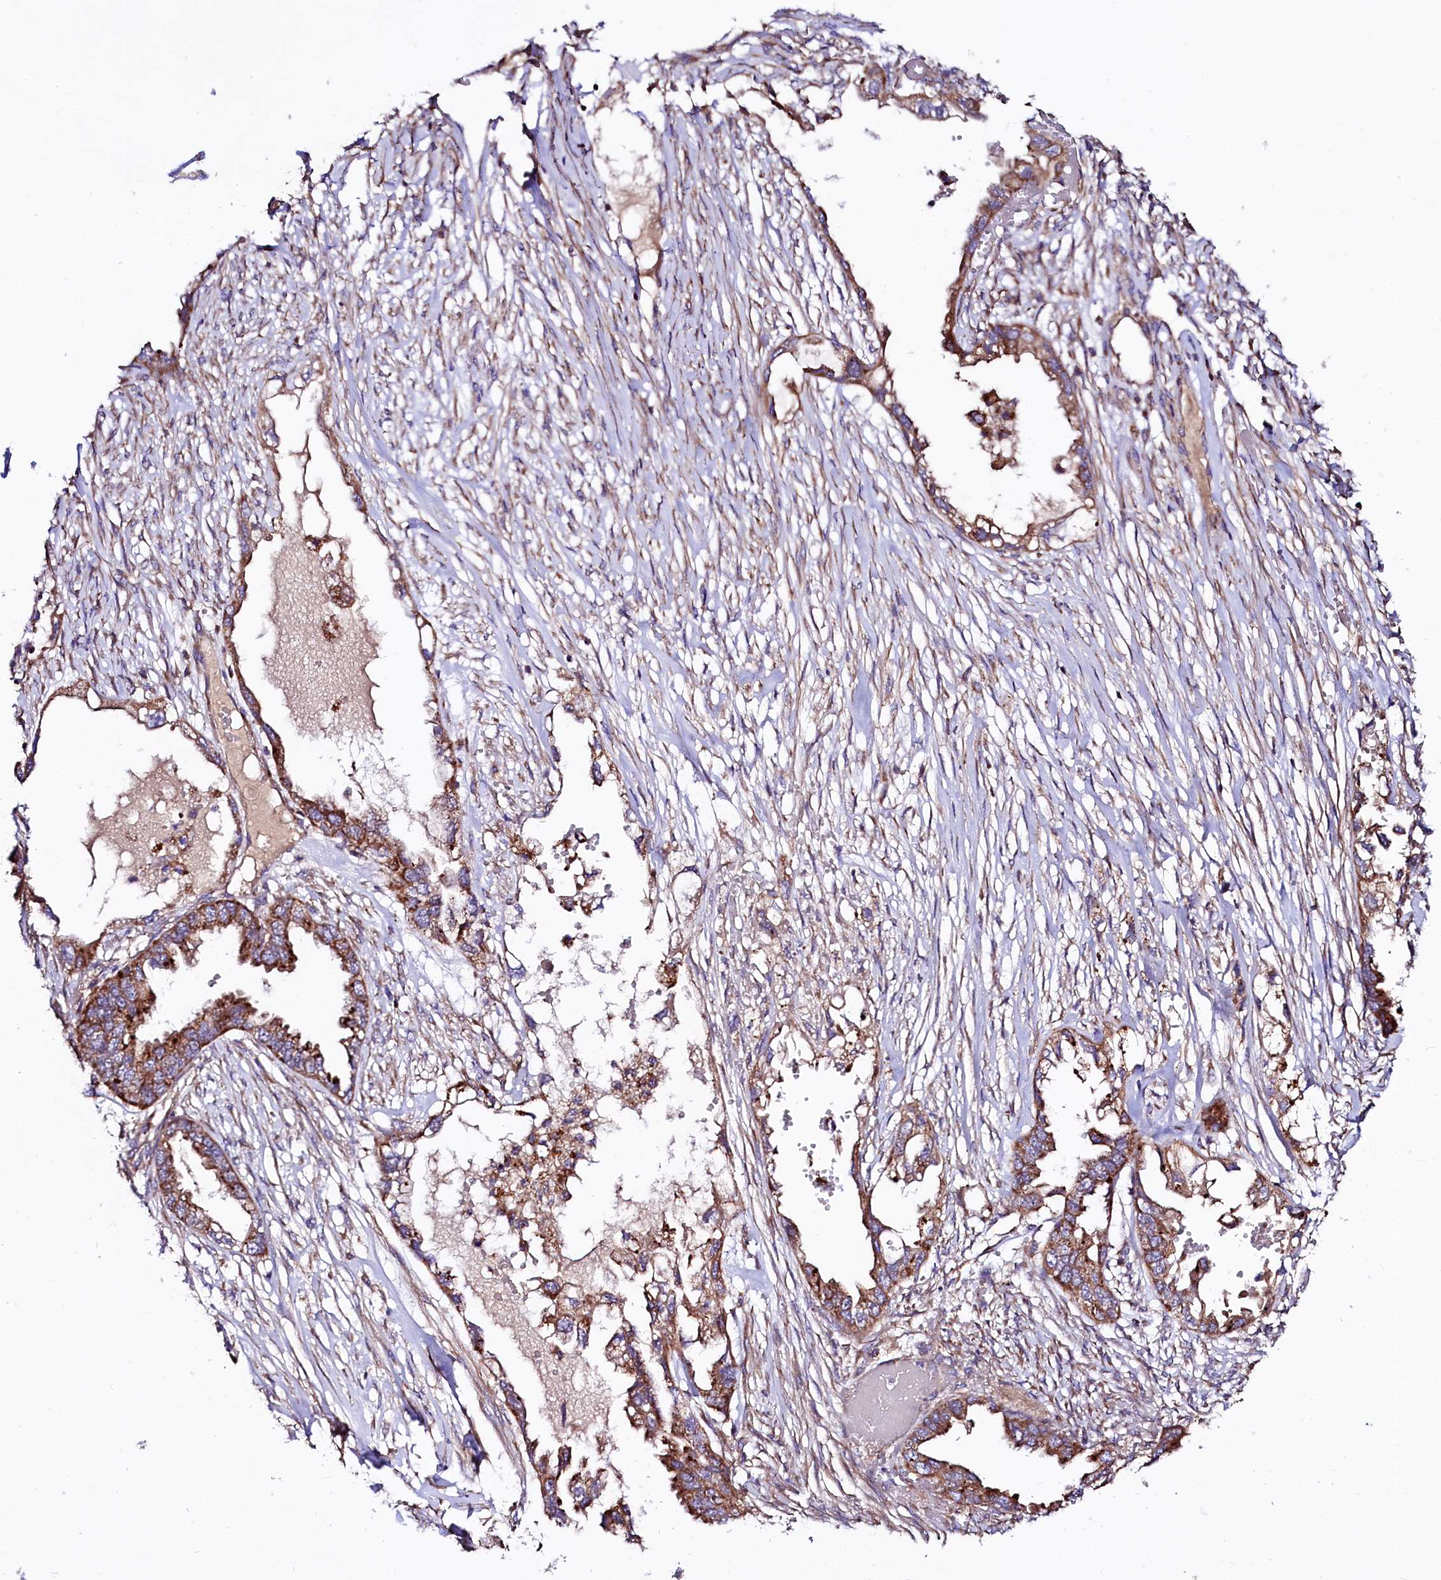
{"staining": {"intensity": "moderate", "quantity": ">75%", "location": "cytoplasmic/membranous"}, "tissue": "endometrial cancer", "cell_type": "Tumor cells", "image_type": "cancer", "snomed": [{"axis": "morphology", "description": "Adenocarcinoma, NOS"}, {"axis": "morphology", "description": "Adenocarcinoma, metastatic, NOS"}, {"axis": "topography", "description": "Adipose tissue"}, {"axis": "topography", "description": "Endometrium"}], "caption": "Protein analysis of endometrial metastatic adenocarcinoma tissue demonstrates moderate cytoplasmic/membranous staining in approximately >75% of tumor cells.", "gene": "CIAO3", "patient": {"sex": "female", "age": 67}}